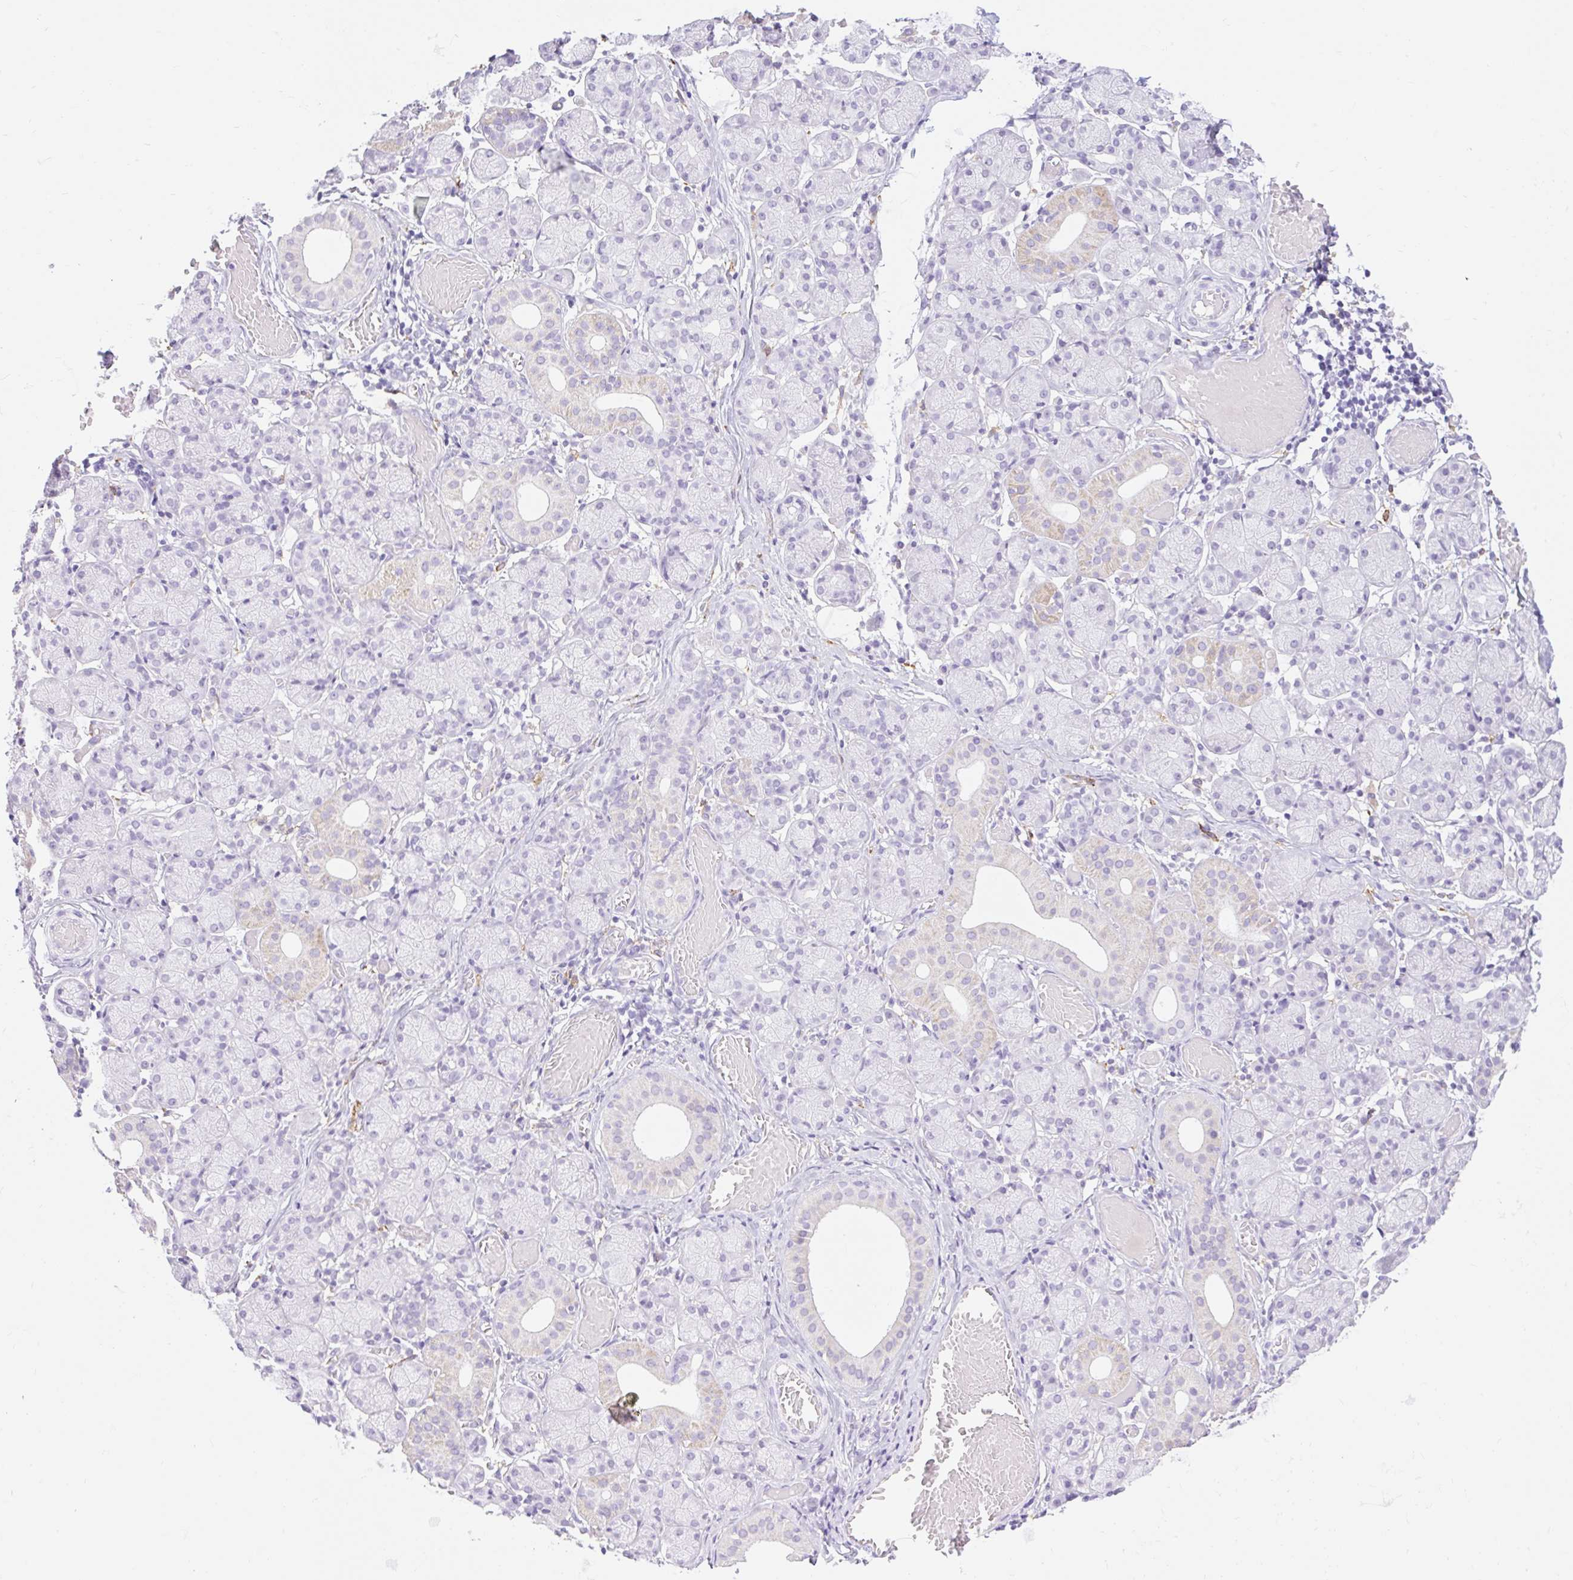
{"staining": {"intensity": "negative", "quantity": "none", "location": "none"}, "tissue": "salivary gland", "cell_type": "Glandular cells", "image_type": "normal", "snomed": [{"axis": "morphology", "description": "Normal tissue, NOS"}, {"axis": "topography", "description": "Salivary gland"}], "caption": "Immunohistochemical staining of unremarkable salivary gland displays no significant positivity in glandular cells.", "gene": "SIGLEC1", "patient": {"sex": "female", "age": 24}}